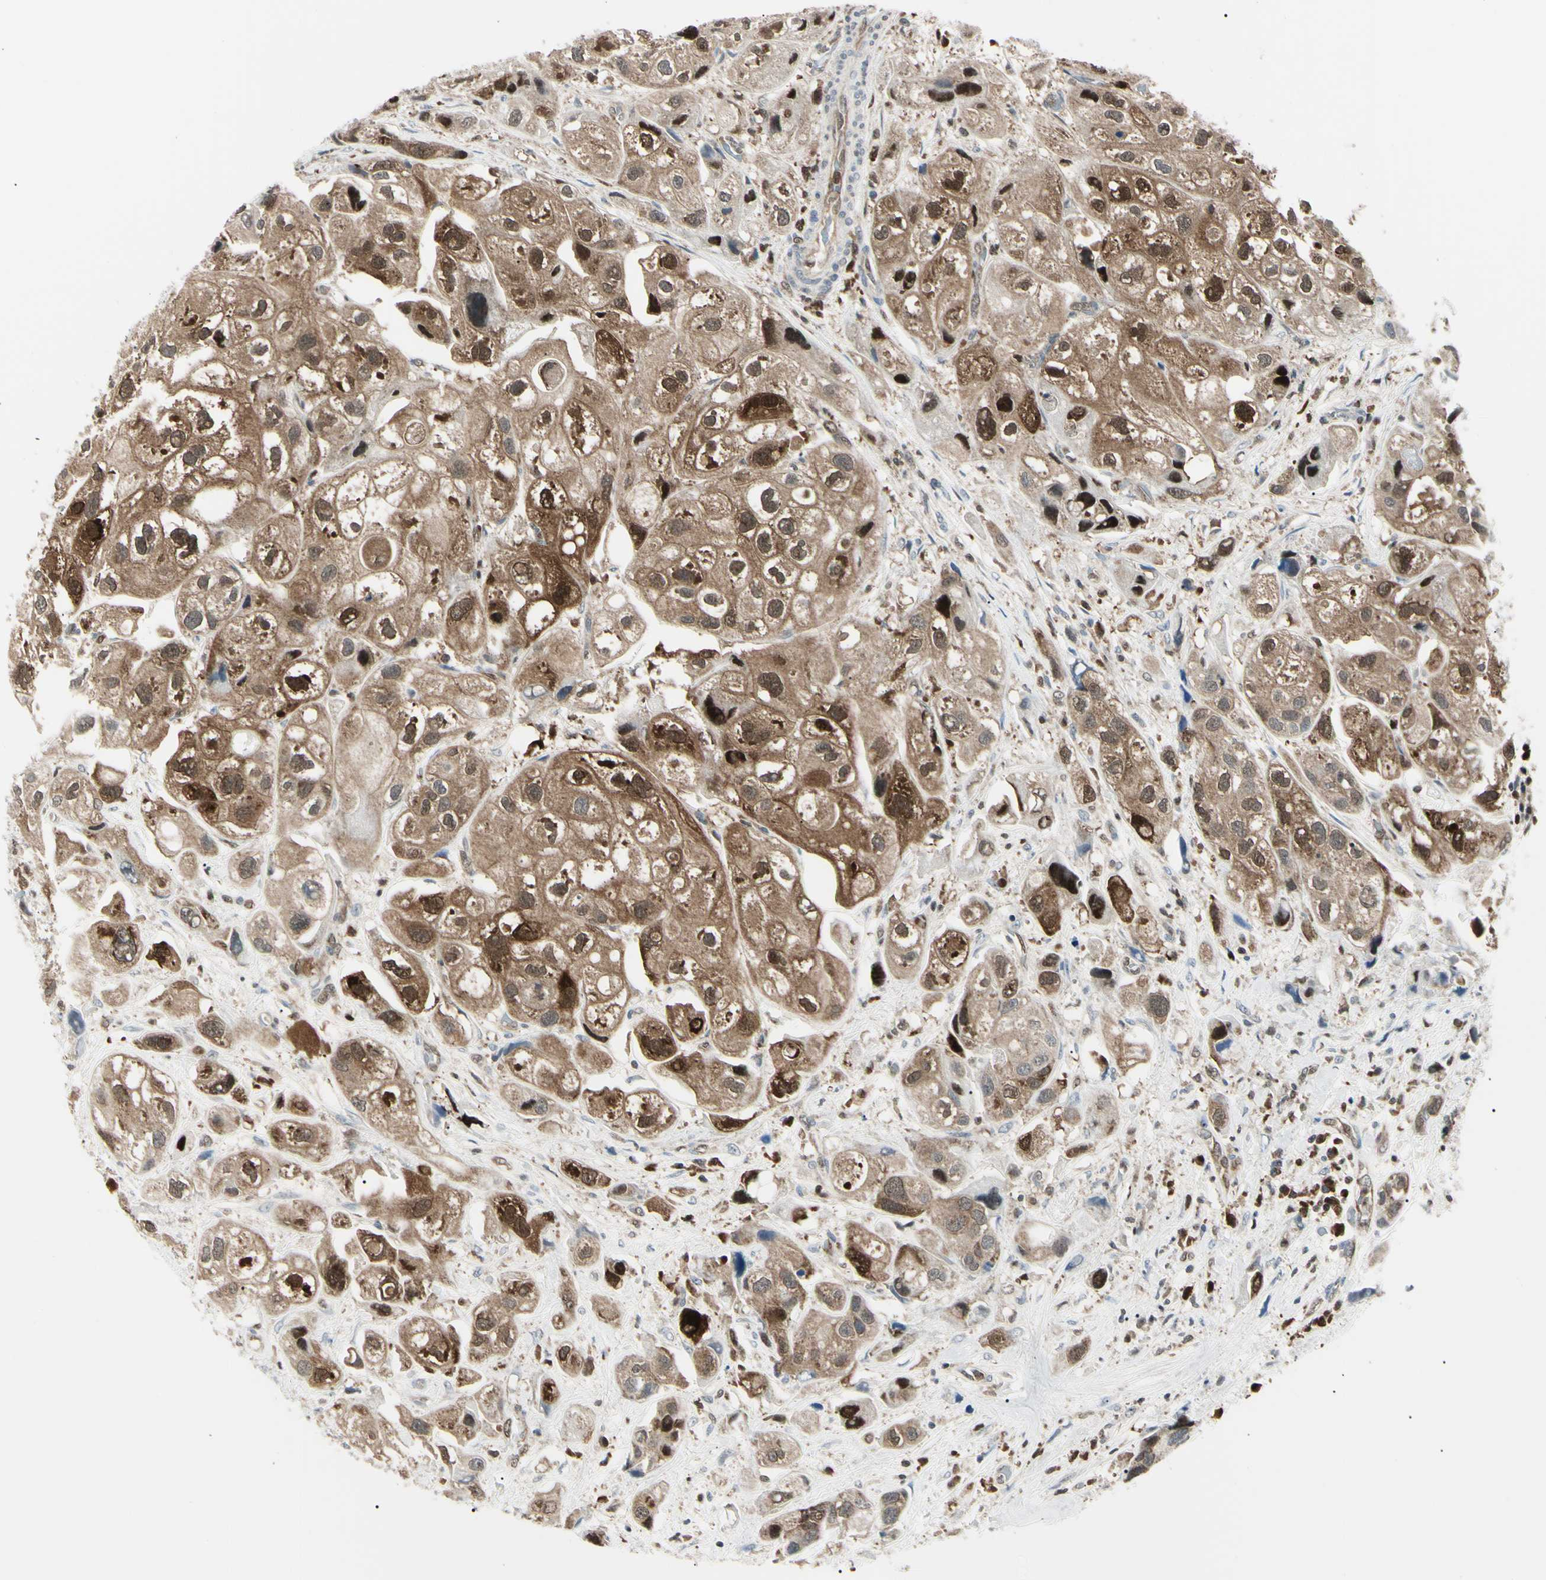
{"staining": {"intensity": "moderate", "quantity": ">75%", "location": "cytoplasmic/membranous,nuclear"}, "tissue": "urothelial cancer", "cell_type": "Tumor cells", "image_type": "cancer", "snomed": [{"axis": "morphology", "description": "Urothelial carcinoma, High grade"}, {"axis": "topography", "description": "Urinary bladder"}], "caption": "DAB immunohistochemical staining of high-grade urothelial carcinoma exhibits moderate cytoplasmic/membranous and nuclear protein positivity in approximately >75% of tumor cells.", "gene": "PGK1", "patient": {"sex": "female", "age": 64}}